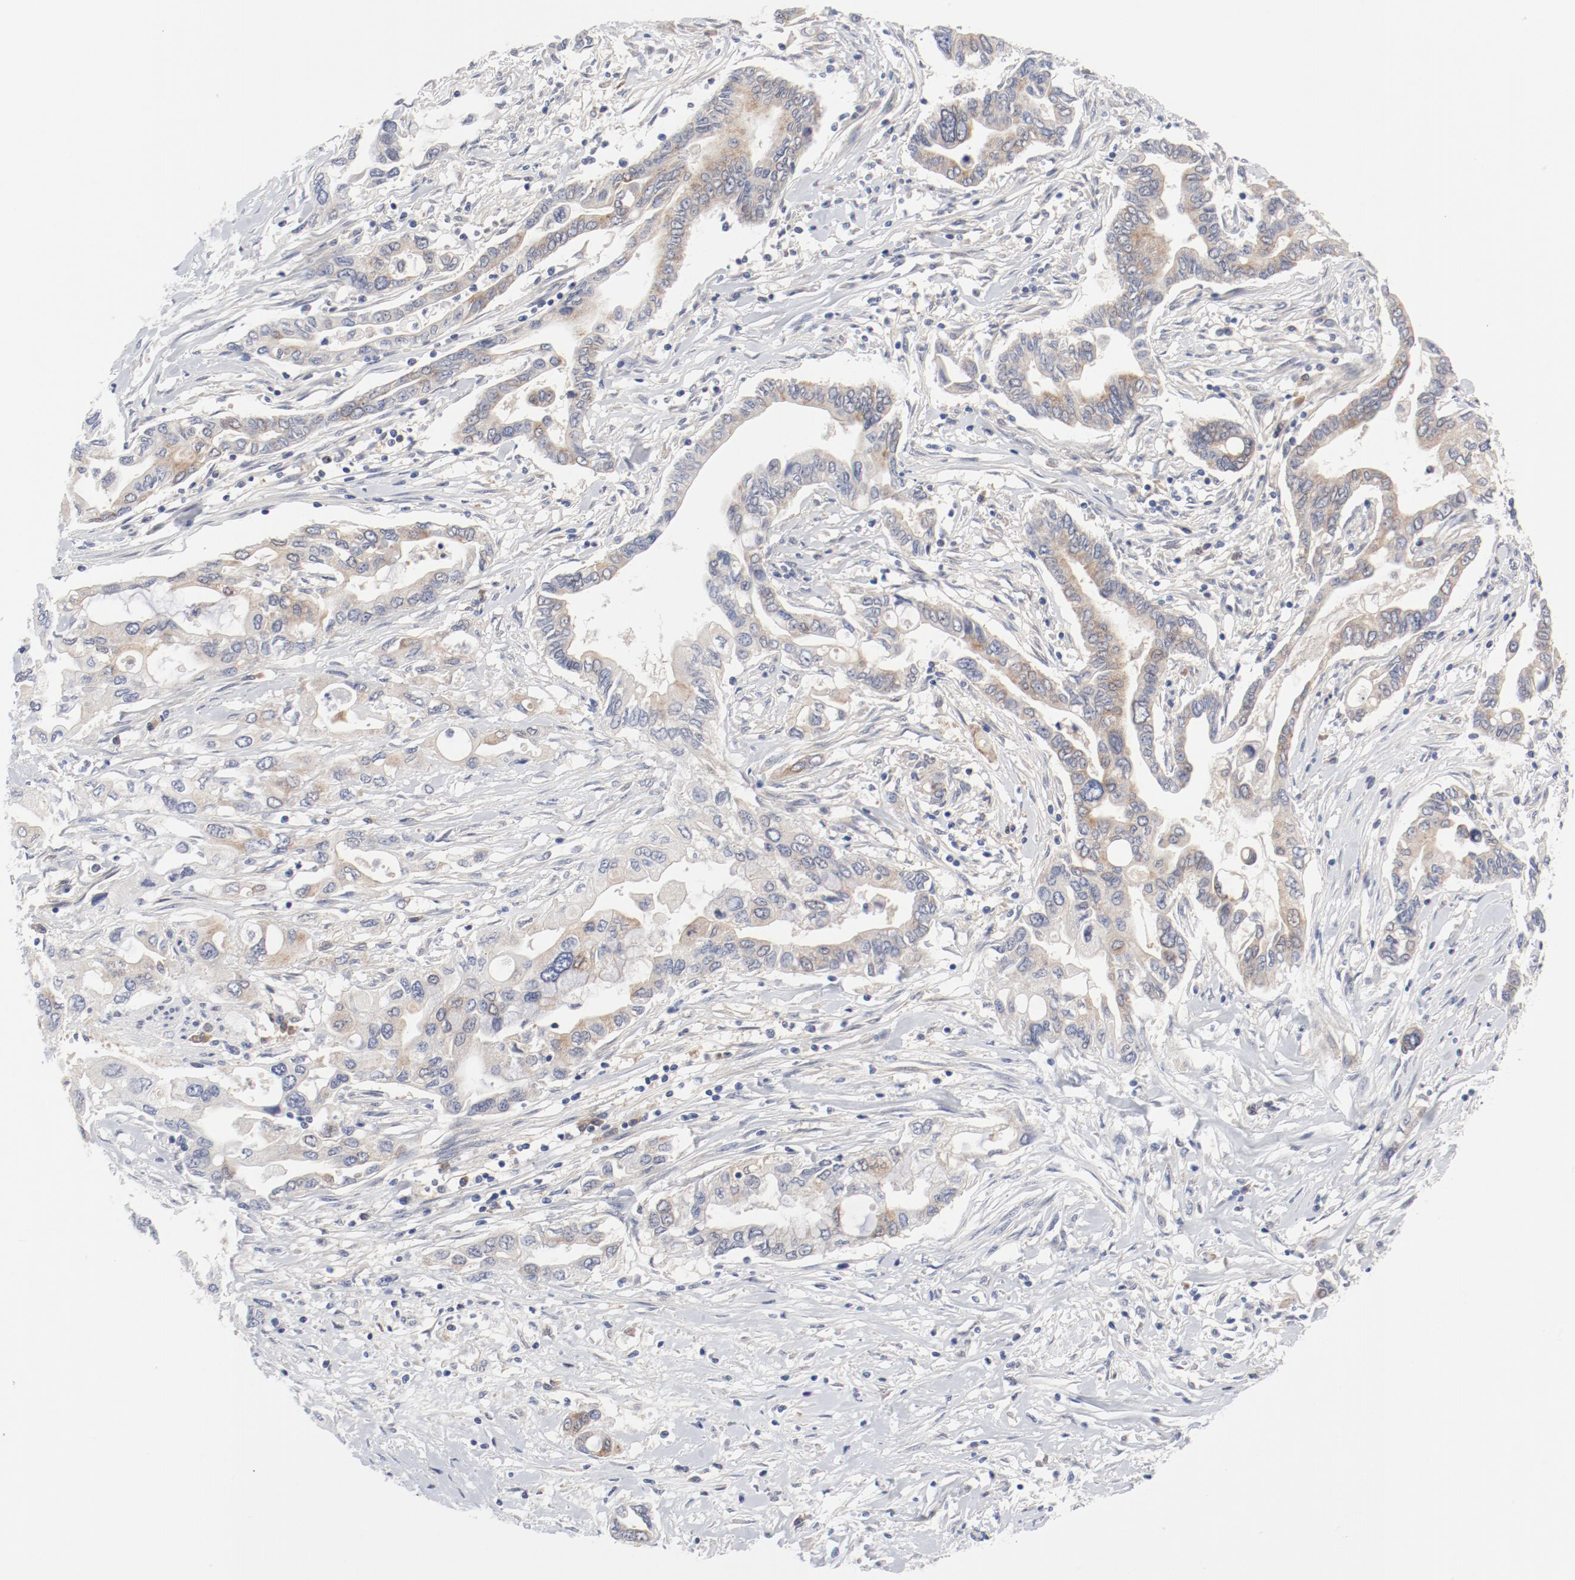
{"staining": {"intensity": "moderate", "quantity": ">75%", "location": "cytoplasmic/membranous"}, "tissue": "pancreatic cancer", "cell_type": "Tumor cells", "image_type": "cancer", "snomed": [{"axis": "morphology", "description": "Adenocarcinoma, NOS"}, {"axis": "topography", "description": "Pancreas"}], "caption": "The immunohistochemical stain highlights moderate cytoplasmic/membranous expression in tumor cells of pancreatic adenocarcinoma tissue. (Brightfield microscopy of DAB IHC at high magnification).", "gene": "BAD", "patient": {"sex": "female", "age": 57}}